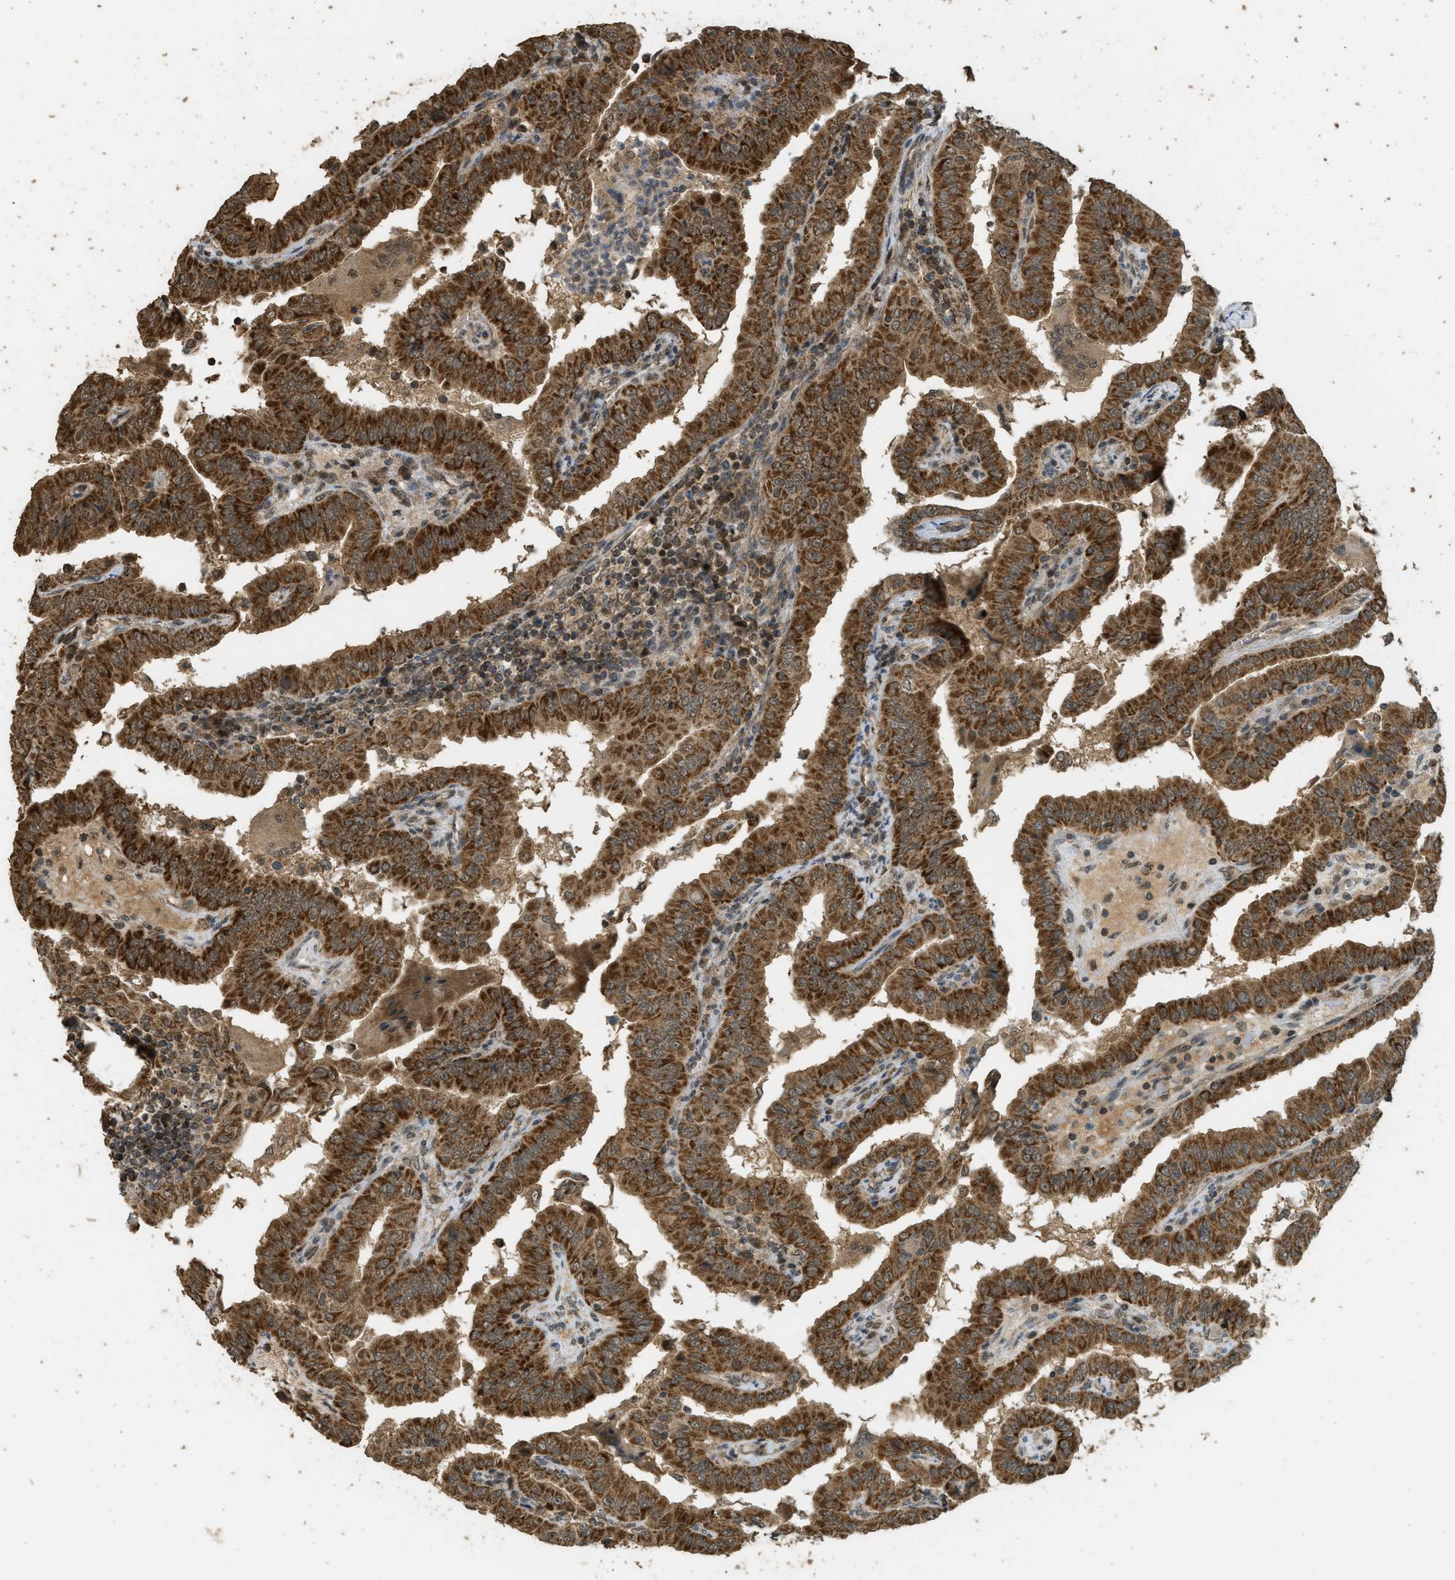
{"staining": {"intensity": "strong", "quantity": ">75%", "location": "cytoplasmic/membranous"}, "tissue": "thyroid cancer", "cell_type": "Tumor cells", "image_type": "cancer", "snomed": [{"axis": "morphology", "description": "Papillary adenocarcinoma, NOS"}, {"axis": "topography", "description": "Thyroid gland"}], "caption": "This micrograph reveals thyroid cancer stained with immunohistochemistry (IHC) to label a protein in brown. The cytoplasmic/membranous of tumor cells show strong positivity for the protein. Nuclei are counter-stained blue.", "gene": "CTPS1", "patient": {"sex": "male", "age": 33}}